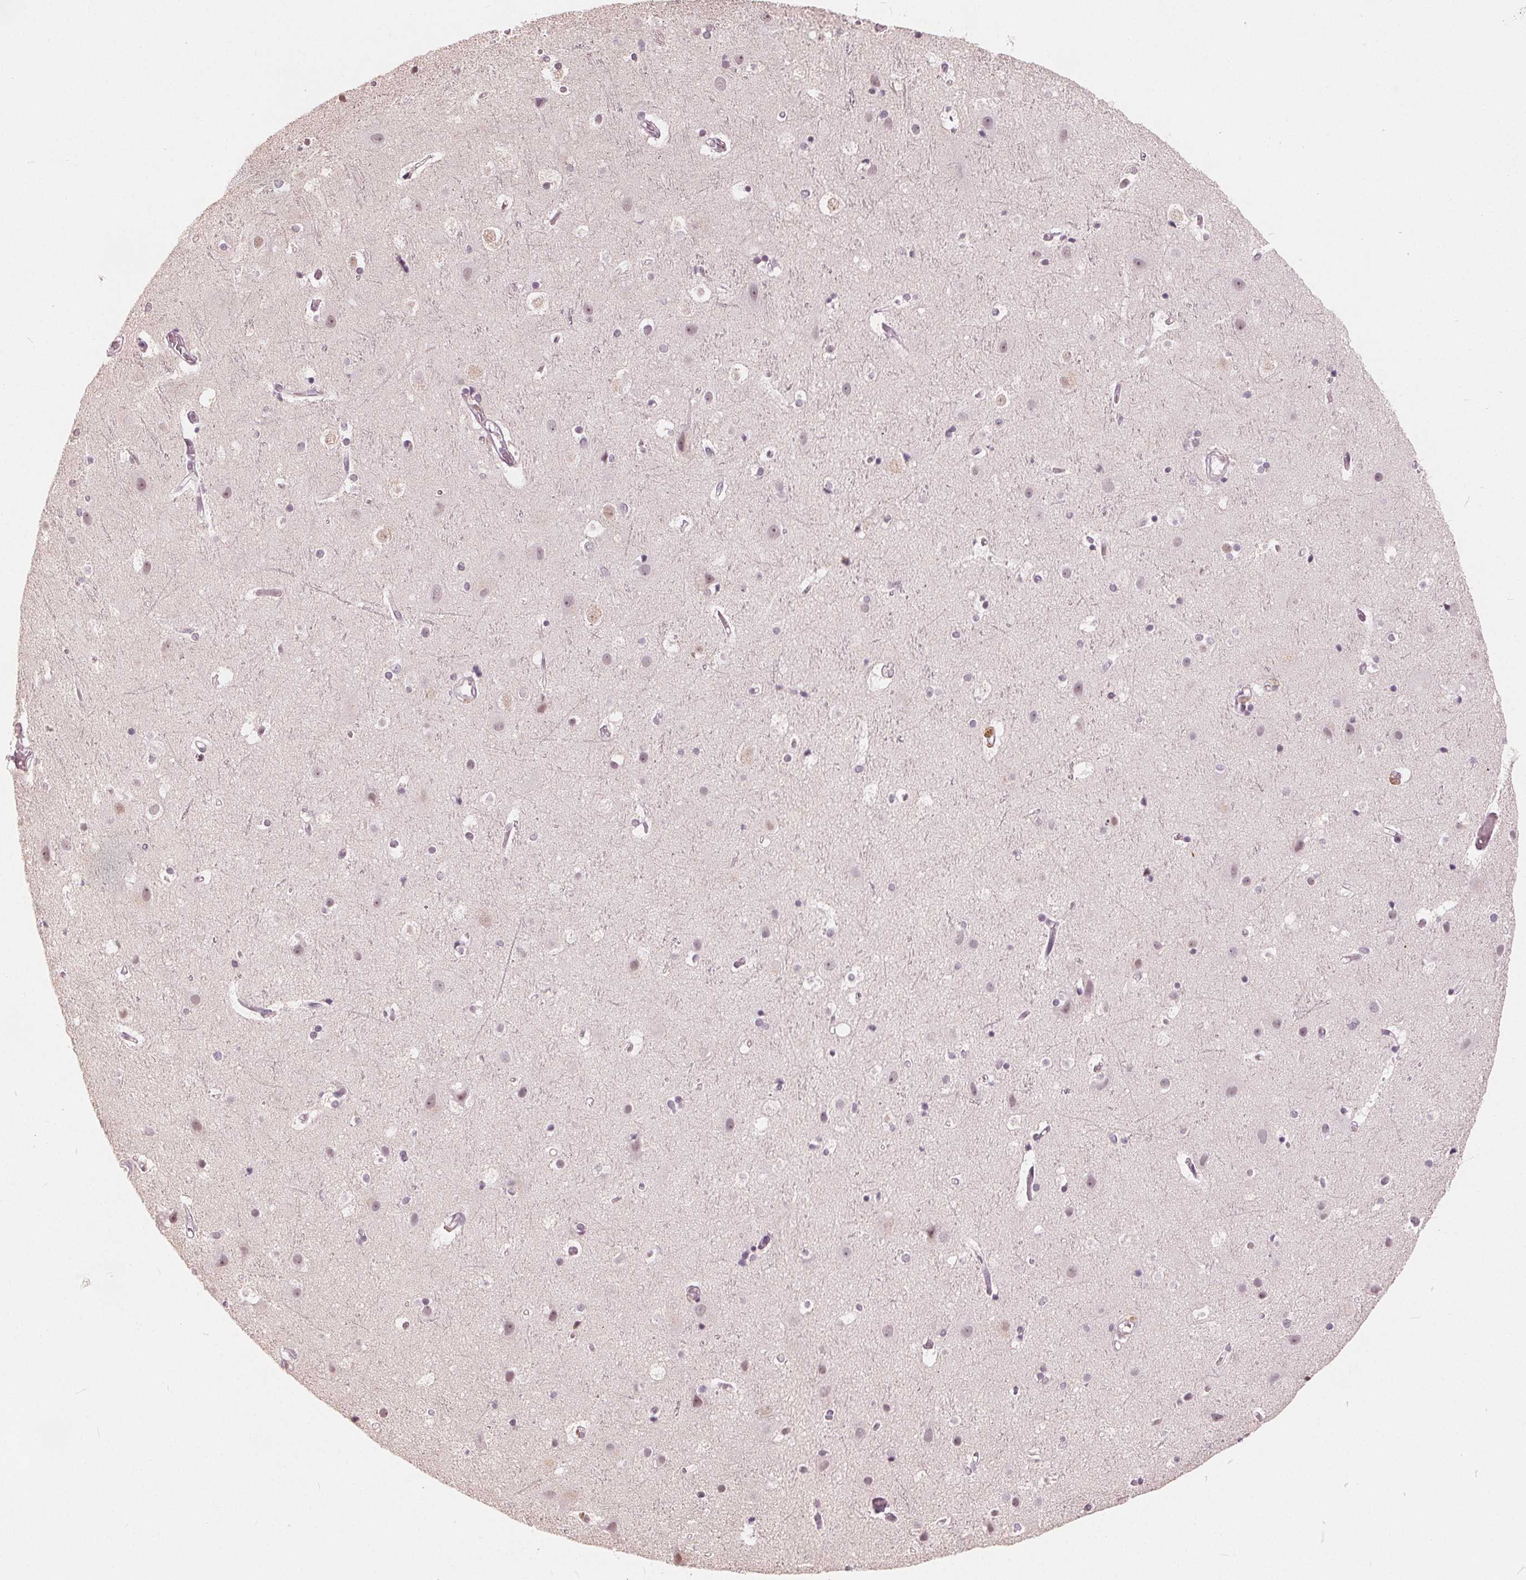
{"staining": {"intensity": "weak", "quantity": "25%-75%", "location": "nuclear"}, "tissue": "cerebral cortex", "cell_type": "Endothelial cells", "image_type": "normal", "snomed": [{"axis": "morphology", "description": "Normal tissue, NOS"}, {"axis": "topography", "description": "Cerebral cortex"}], "caption": "Immunohistochemical staining of unremarkable cerebral cortex shows low levels of weak nuclear expression in about 25%-75% of endothelial cells. Nuclei are stained in blue.", "gene": "NUP210L", "patient": {"sex": "female", "age": 52}}